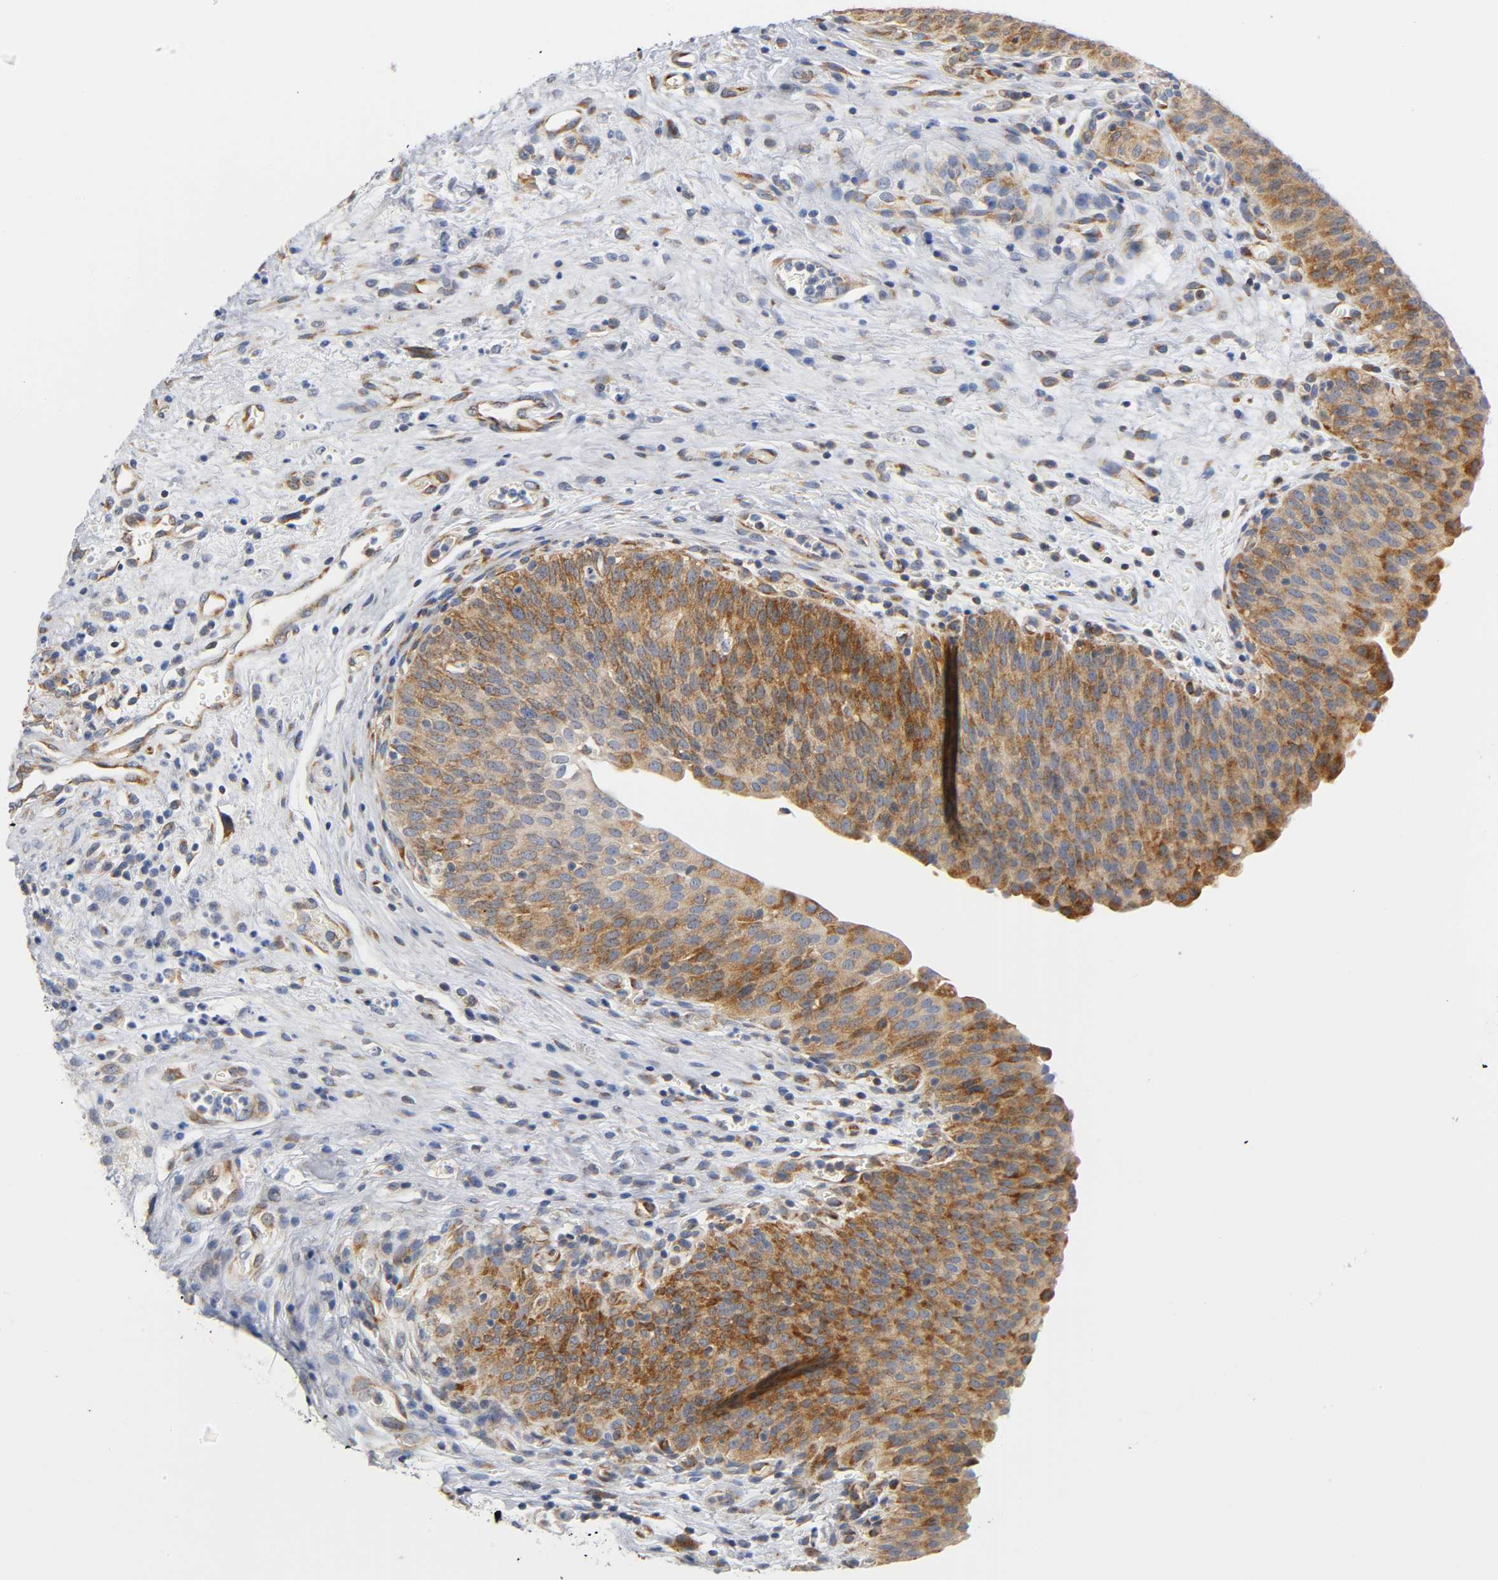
{"staining": {"intensity": "moderate", "quantity": ">75%", "location": "cytoplasmic/membranous"}, "tissue": "urinary bladder", "cell_type": "Urothelial cells", "image_type": "normal", "snomed": [{"axis": "morphology", "description": "Normal tissue, NOS"}, {"axis": "morphology", "description": "Dysplasia, NOS"}, {"axis": "topography", "description": "Urinary bladder"}], "caption": "Immunohistochemistry (IHC) image of normal urinary bladder: human urinary bladder stained using immunohistochemistry (IHC) shows medium levels of moderate protein expression localized specifically in the cytoplasmic/membranous of urothelial cells, appearing as a cytoplasmic/membranous brown color.", "gene": "REL", "patient": {"sex": "male", "age": 35}}